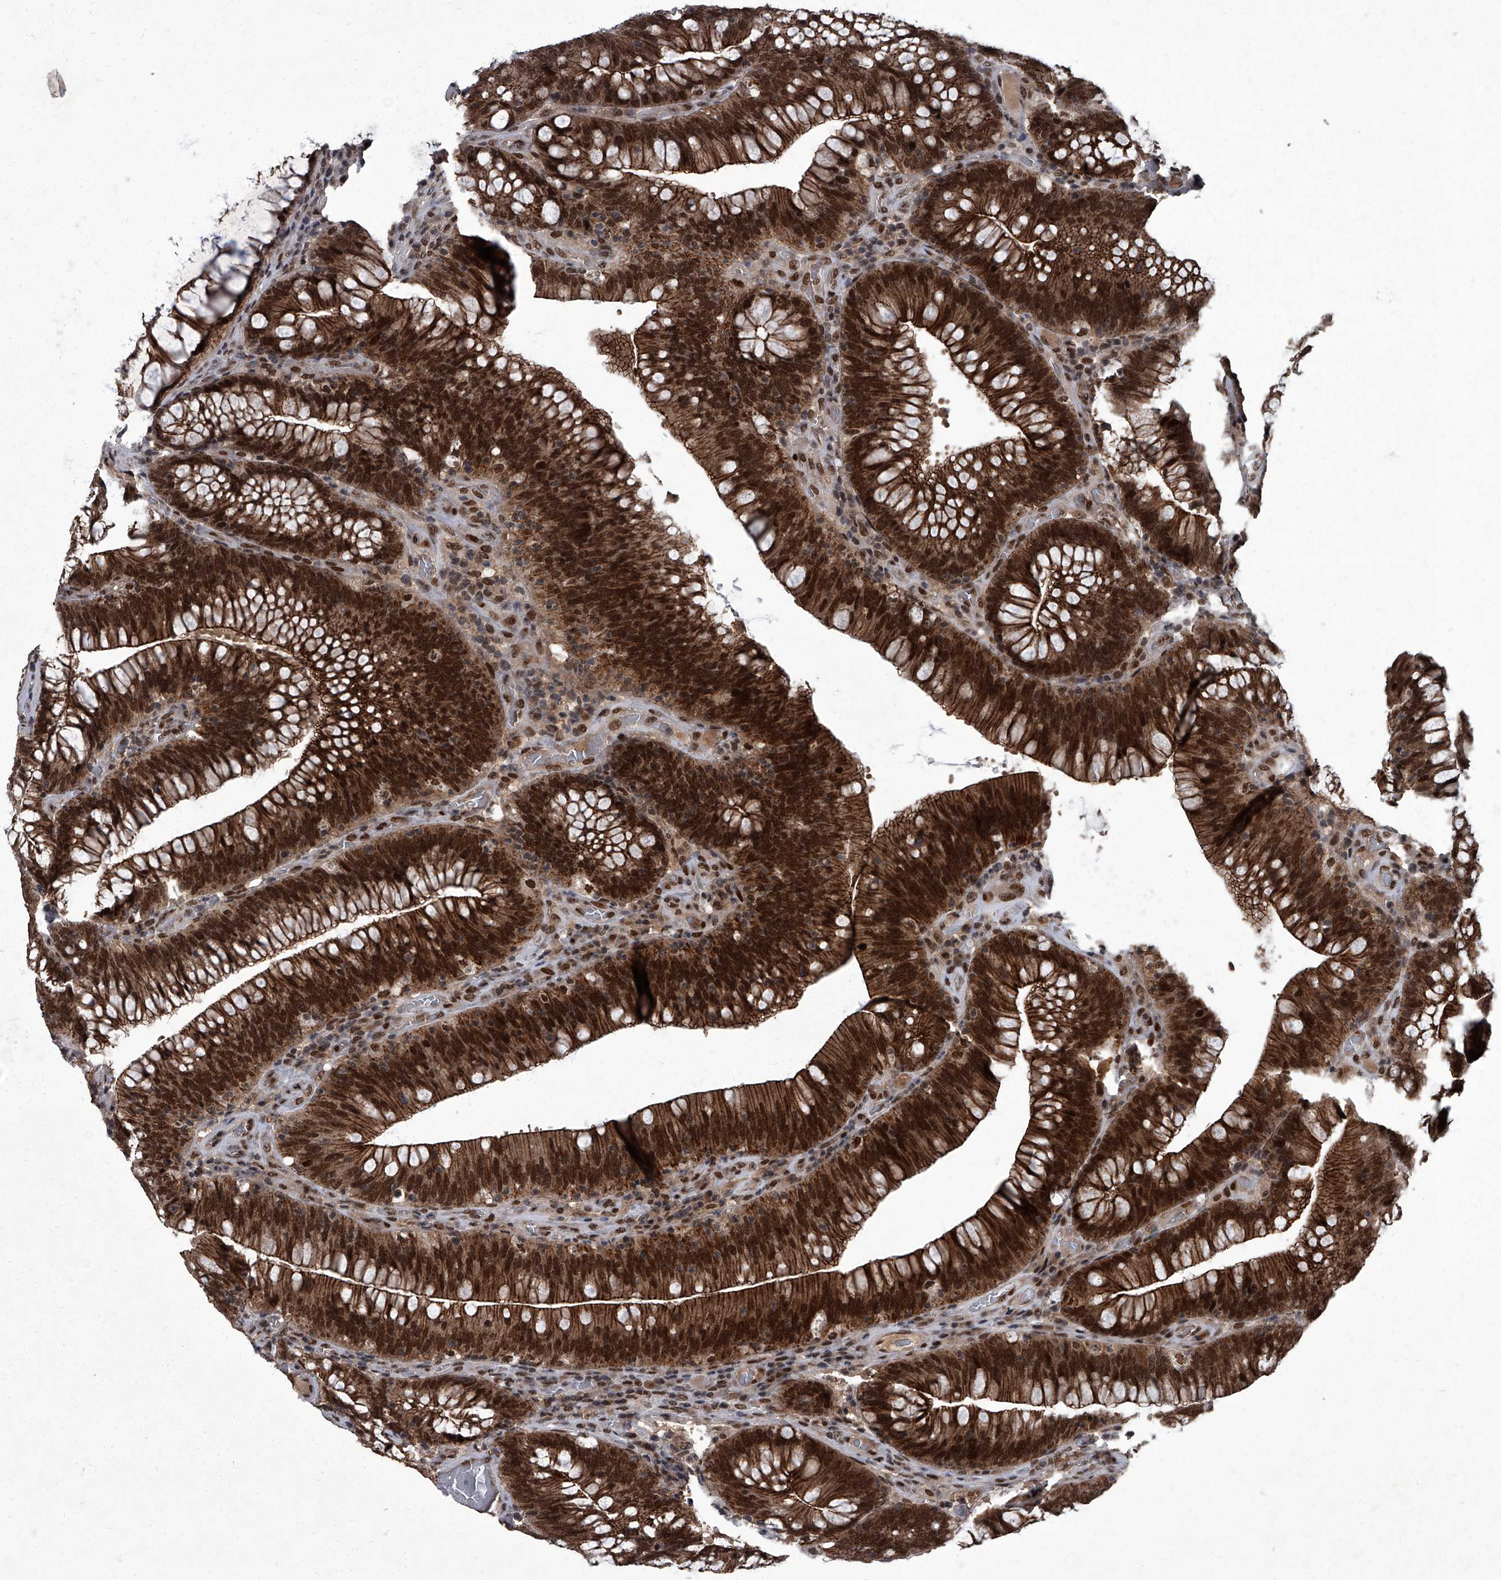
{"staining": {"intensity": "strong", "quantity": ">75%", "location": "cytoplasmic/membranous,nuclear"}, "tissue": "colorectal cancer", "cell_type": "Tumor cells", "image_type": "cancer", "snomed": [{"axis": "morphology", "description": "Normal tissue, NOS"}, {"axis": "topography", "description": "Colon"}], "caption": "Human colorectal cancer stained with a protein marker displays strong staining in tumor cells.", "gene": "ZNF518B", "patient": {"sex": "female", "age": 82}}